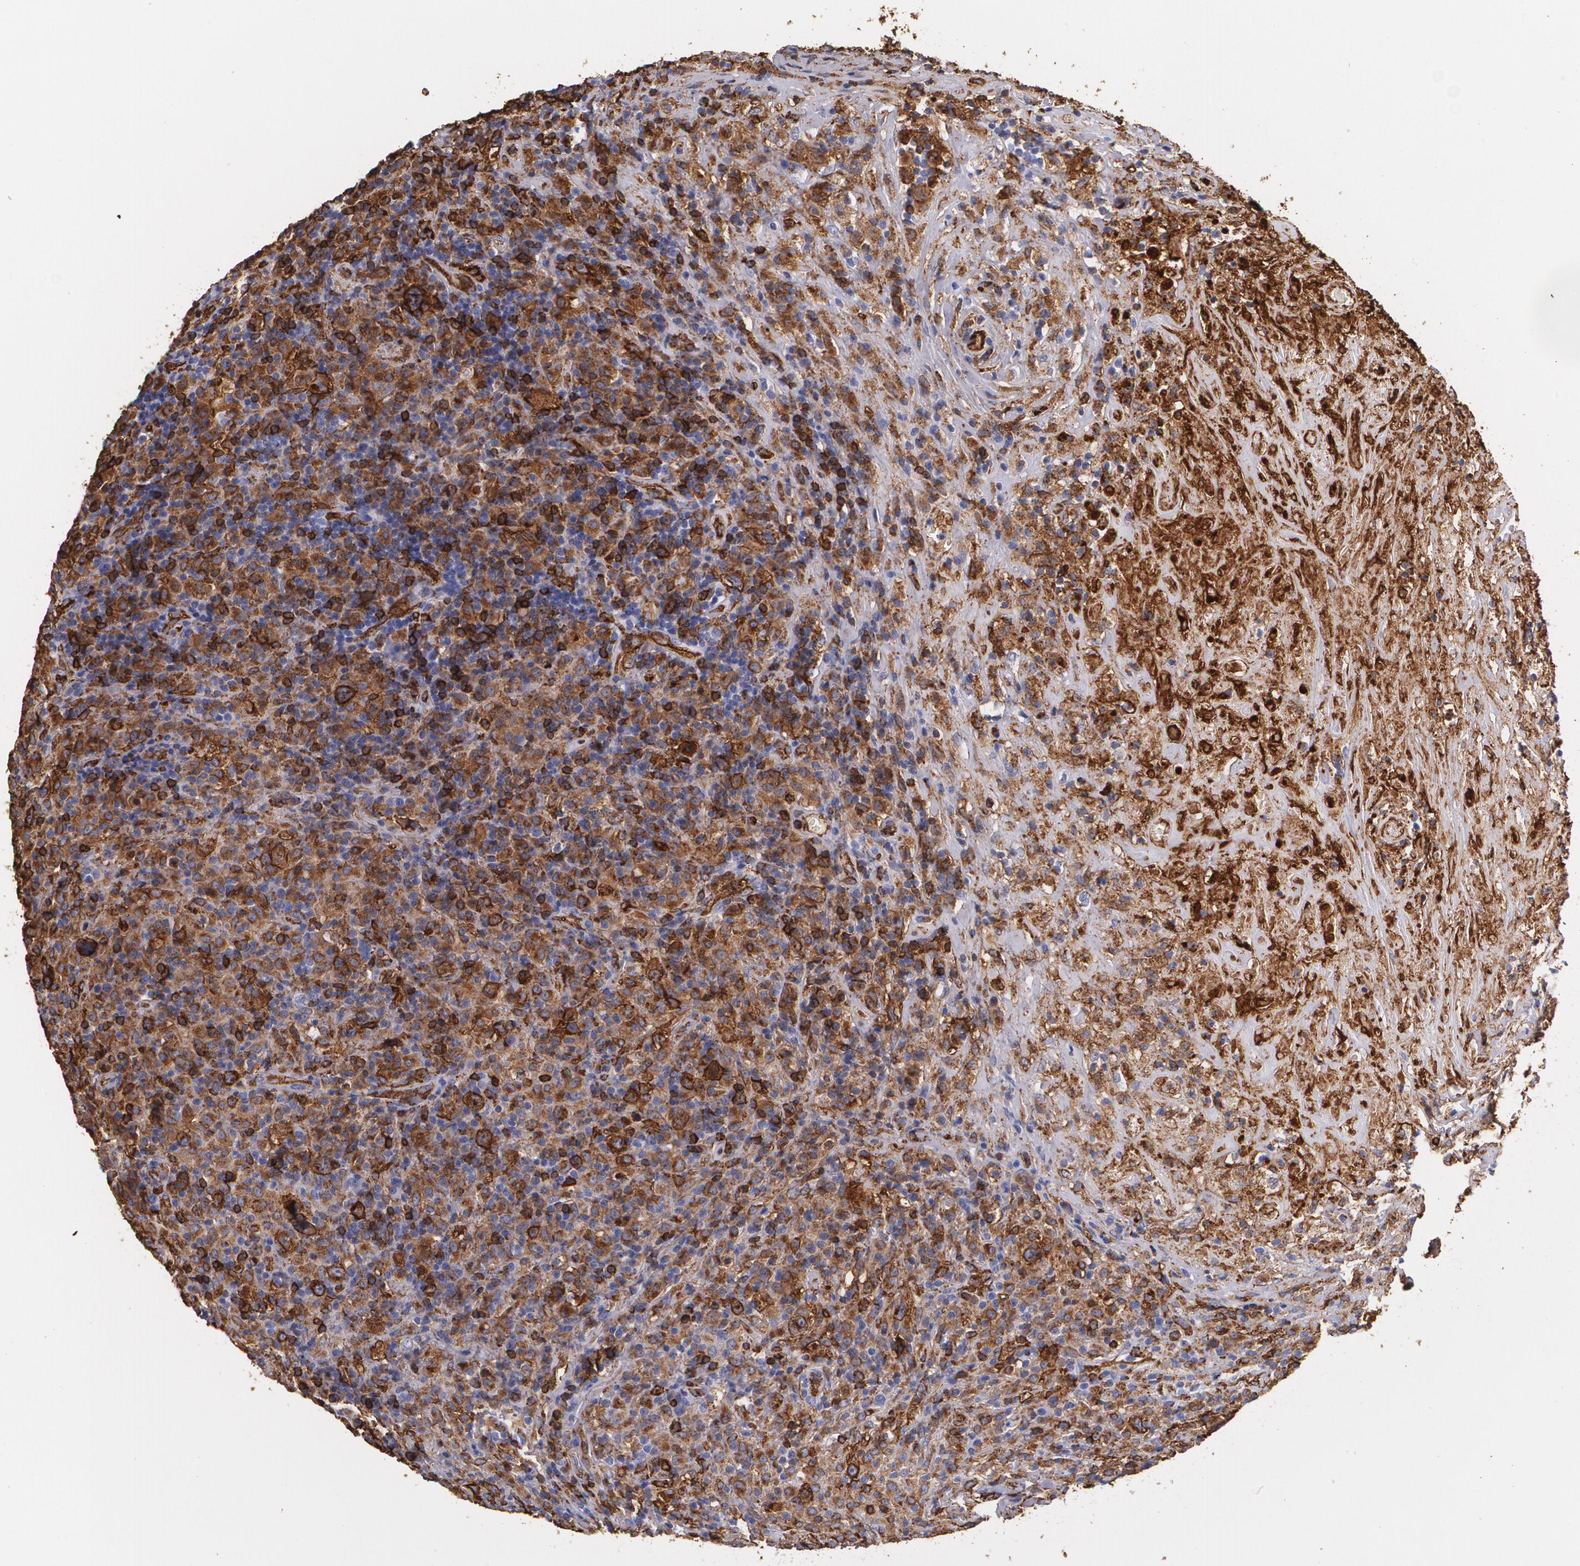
{"staining": {"intensity": "strong", "quantity": "25%-75%", "location": "cytoplasmic/membranous"}, "tissue": "lymphoma", "cell_type": "Tumor cells", "image_type": "cancer", "snomed": [{"axis": "morphology", "description": "Hodgkin's disease, NOS"}, {"axis": "topography", "description": "Lymph node"}], "caption": "Immunohistochemistry (IHC) histopathology image of neoplastic tissue: human lymphoma stained using immunohistochemistry reveals high levels of strong protein expression localized specifically in the cytoplasmic/membranous of tumor cells, appearing as a cytoplasmic/membranous brown color.", "gene": "HLA-DRA", "patient": {"sex": "male", "age": 46}}